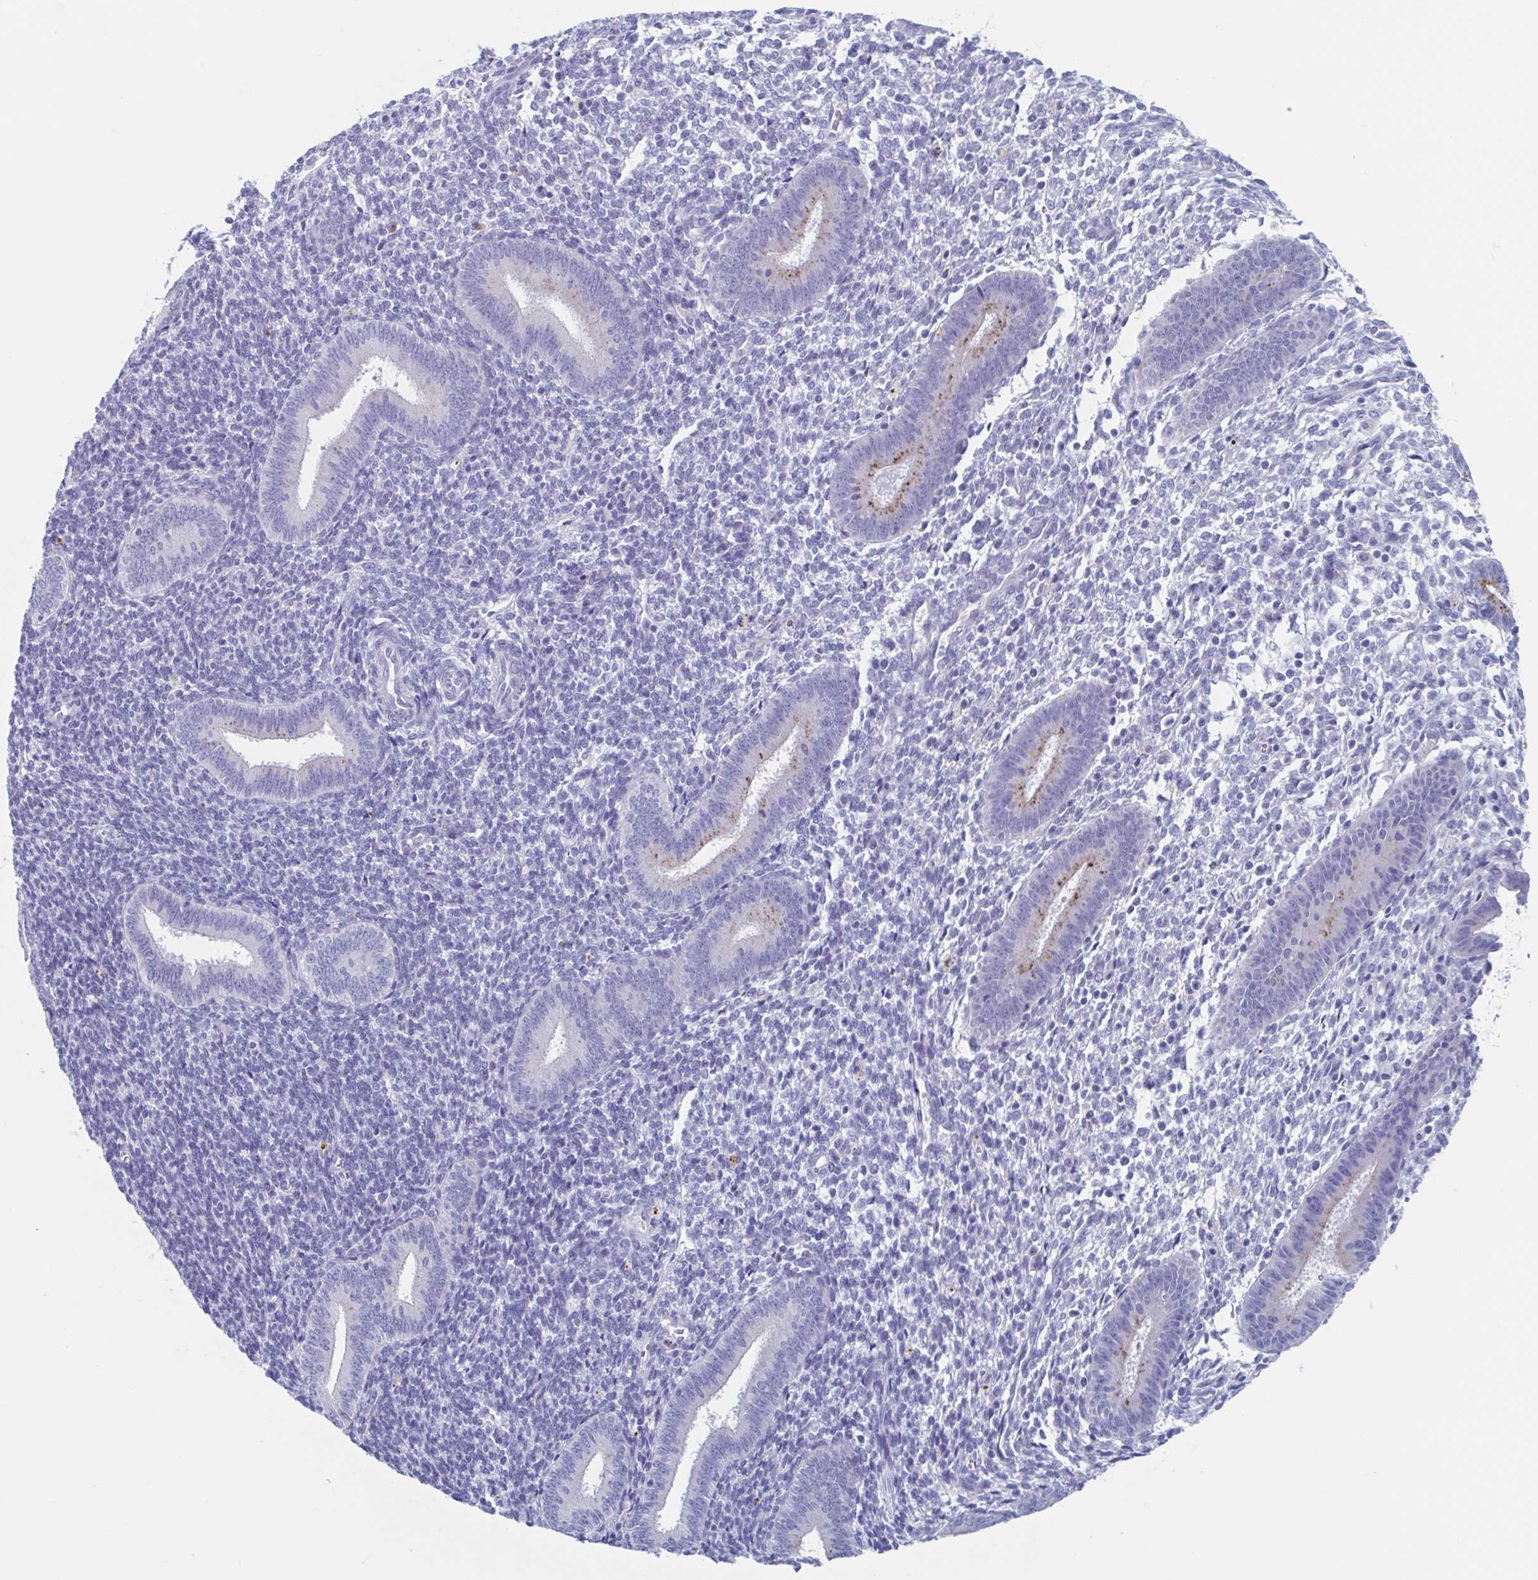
{"staining": {"intensity": "negative", "quantity": "none", "location": "none"}, "tissue": "endometrium", "cell_type": "Cells in endometrial stroma", "image_type": "normal", "snomed": [{"axis": "morphology", "description": "Normal tissue, NOS"}, {"axis": "topography", "description": "Endometrium"}], "caption": "Immunohistochemical staining of benign human endometrium exhibits no significant staining in cells in endometrial stroma. Nuclei are stained in blue.", "gene": "SHCBP1L", "patient": {"sex": "female", "age": 25}}